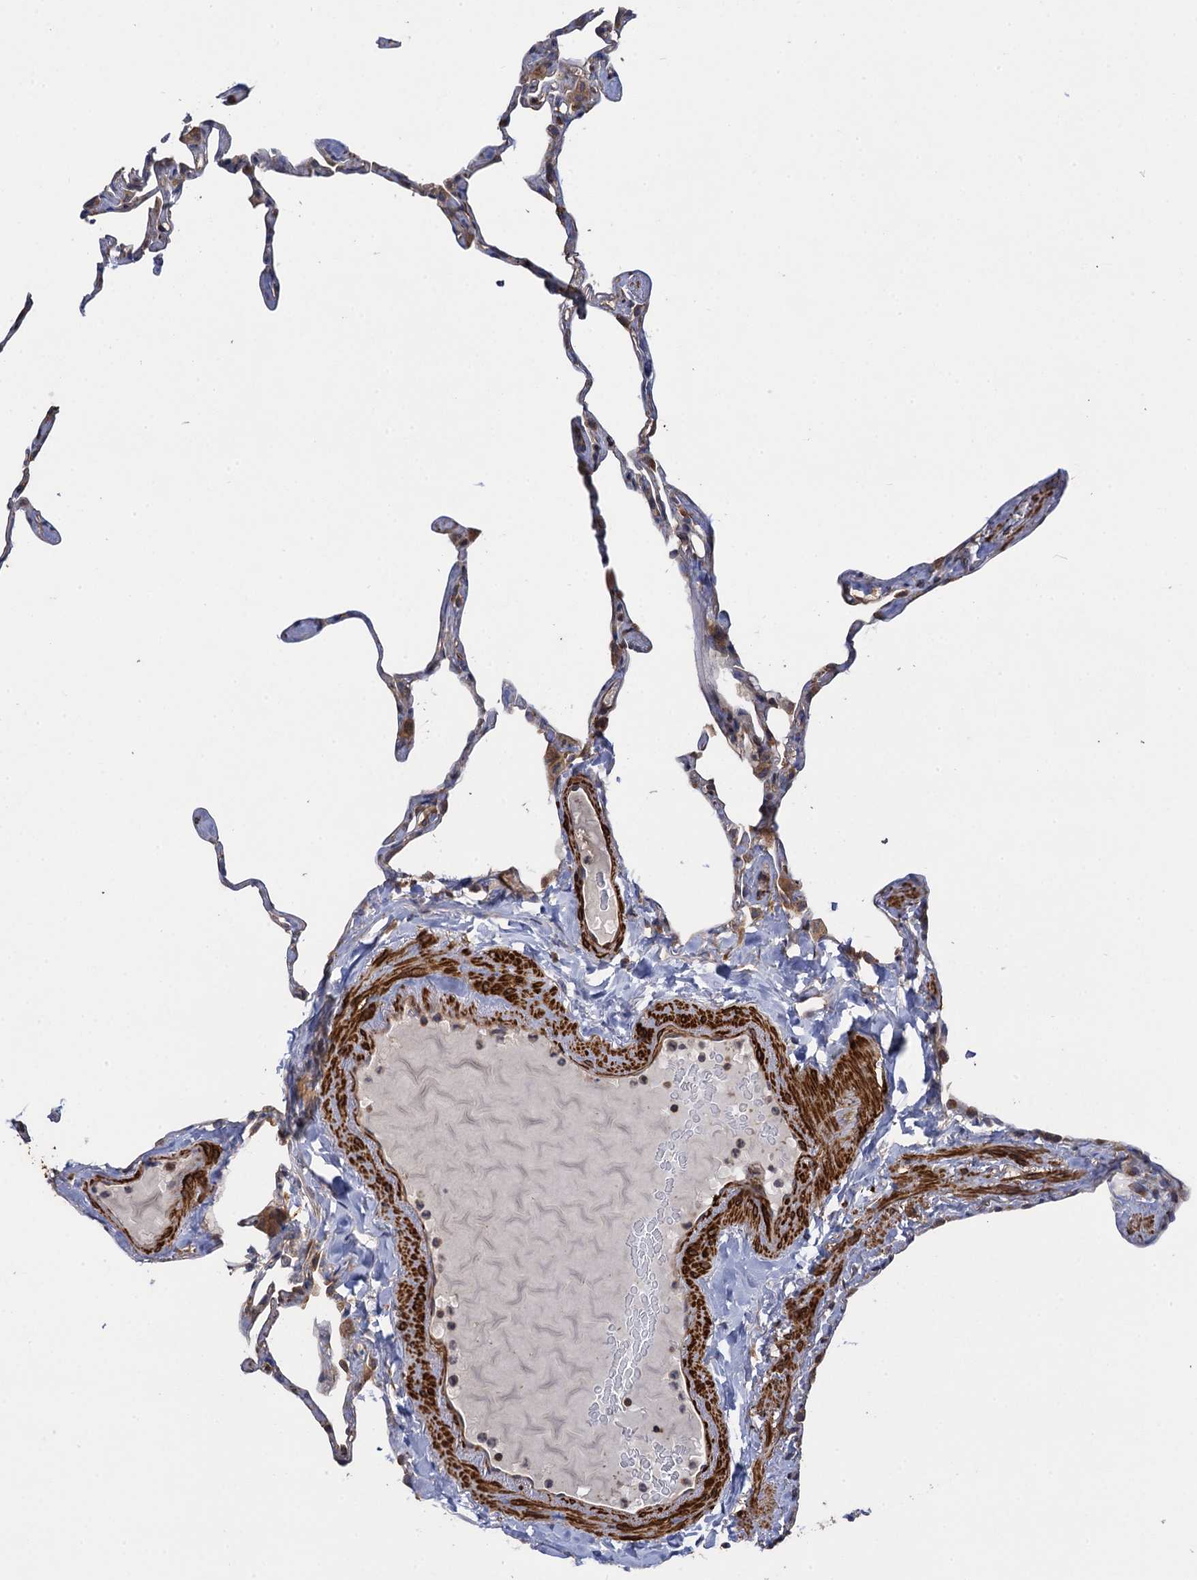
{"staining": {"intensity": "weak", "quantity": "<25%", "location": "cytoplasmic/membranous"}, "tissue": "lung", "cell_type": "Alveolar cells", "image_type": "normal", "snomed": [{"axis": "morphology", "description": "Normal tissue, NOS"}, {"axis": "topography", "description": "Lung"}], "caption": "High power microscopy histopathology image of an IHC image of normal lung, revealing no significant staining in alveolar cells.", "gene": "WDR88", "patient": {"sex": "male", "age": 65}}